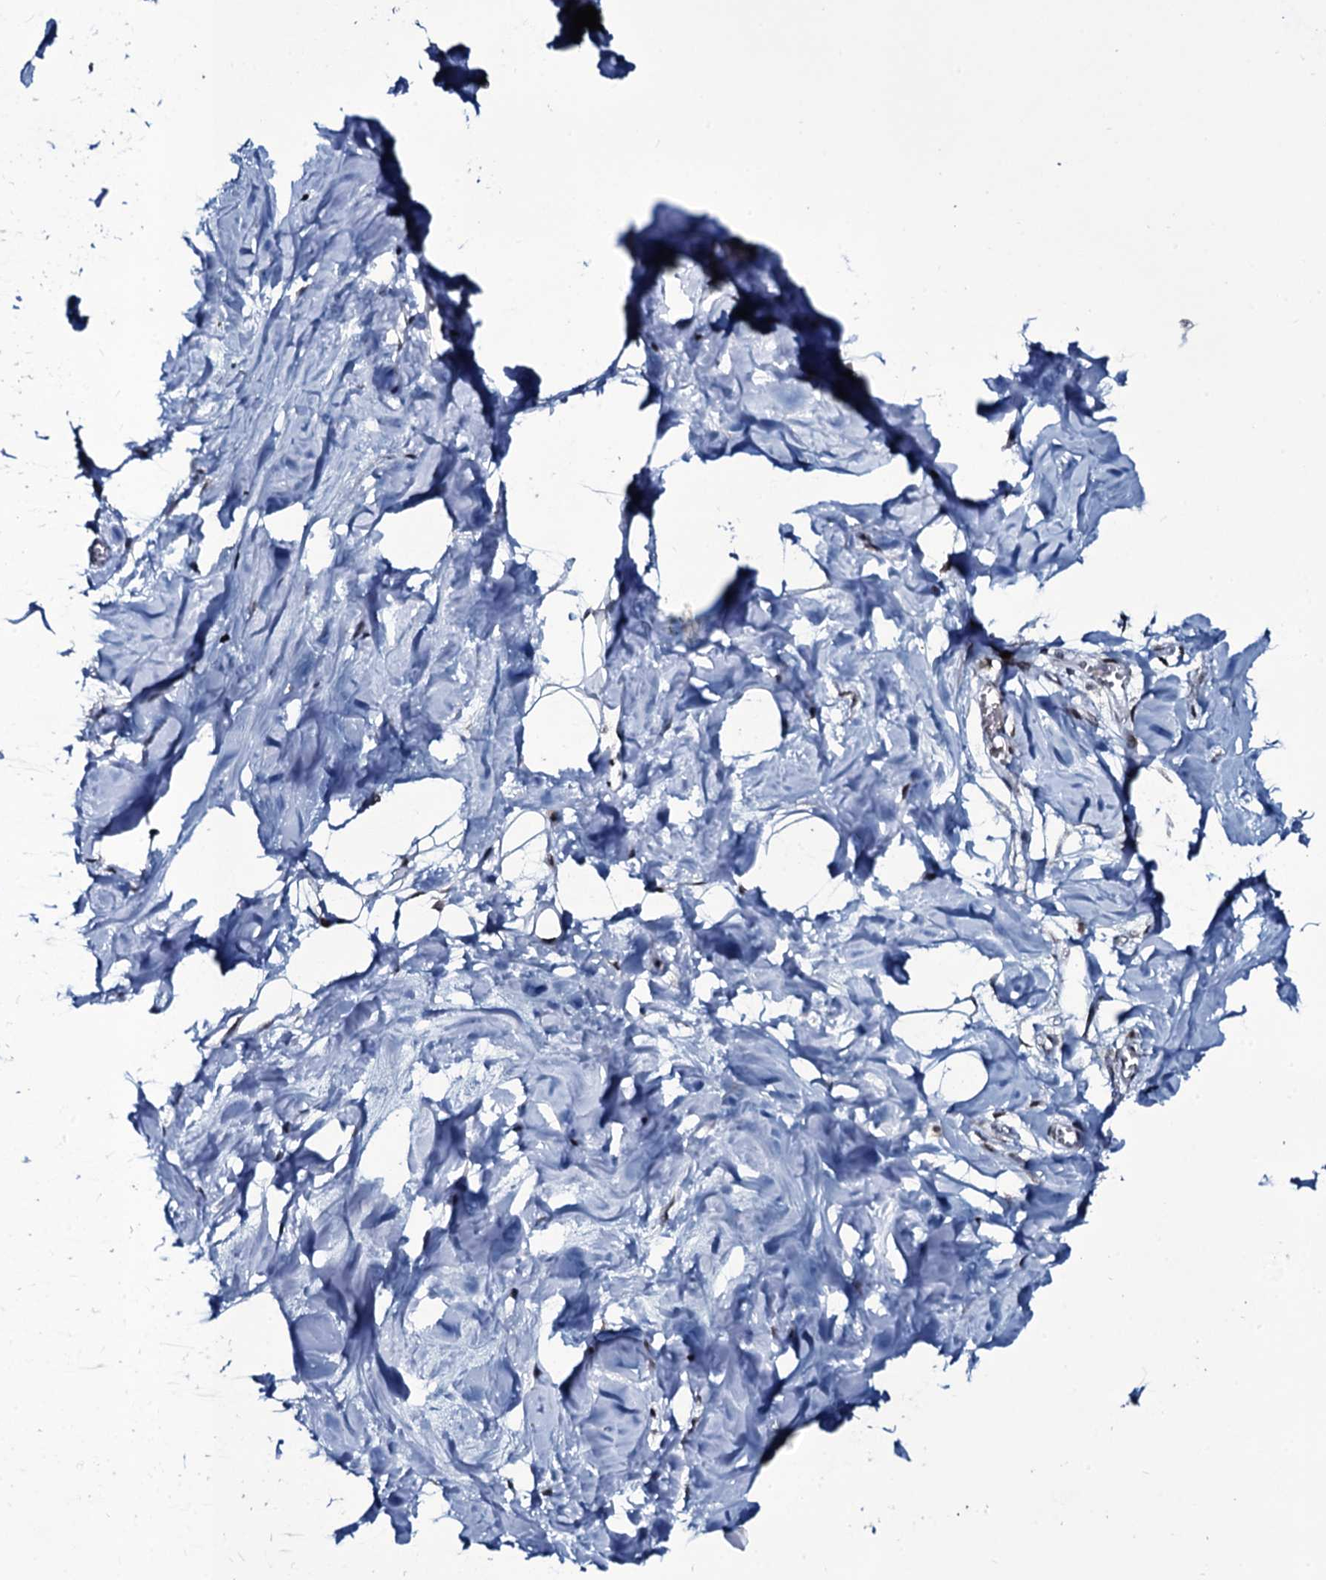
{"staining": {"intensity": "moderate", "quantity": ">75%", "location": "nuclear"}, "tissue": "breast", "cell_type": "Adipocytes", "image_type": "normal", "snomed": [{"axis": "morphology", "description": "Normal tissue, NOS"}, {"axis": "topography", "description": "Breast"}], "caption": "A histopathology image of human breast stained for a protein reveals moderate nuclear brown staining in adipocytes.", "gene": "ZMIZ2", "patient": {"sex": "female", "age": 27}}